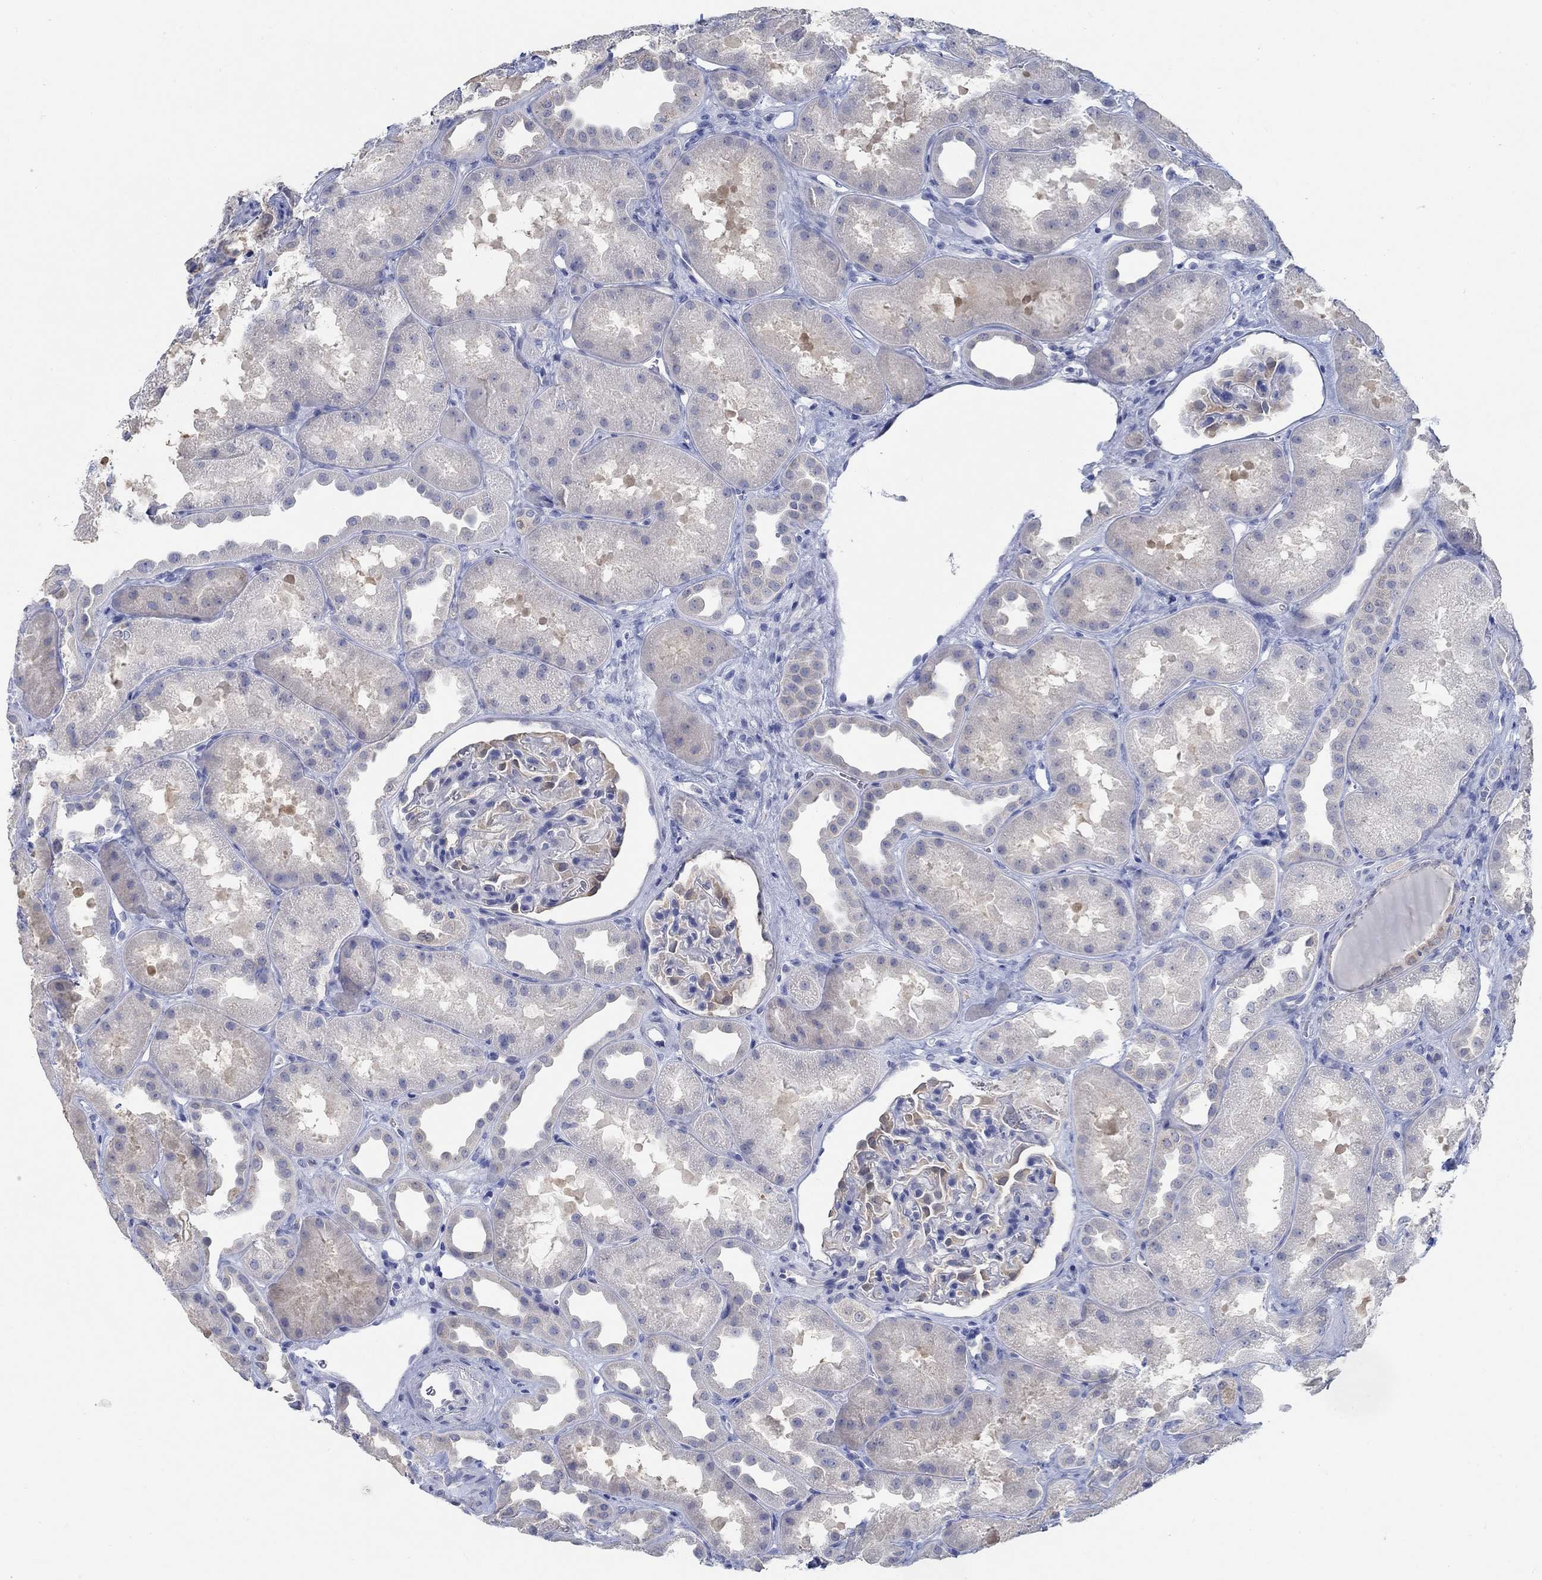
{"staining": {"intensity": "weak", "quantity": "<25%", "location": "cytoplasmic/membranous"}, "tissue": "kidney", "cell_type": "Cells in glomeruli", "image_type": "normal", "snomed": [{"axis": "morphology", "description": "Normal tissue, NOS"}, {"axis": "topography", "description": "Kidney"}], "caption": "The photomicrograph exhibits no staining of cells in glomeruli in unremarkable kidney. Brightfield microscopy of immunohistochemistry (IHC) stained with DAB (brown) and hematoxylin (blue), captured at high magnification.", "gene": "TEKT4", "patient": {"sex": "male", "age": 61}}